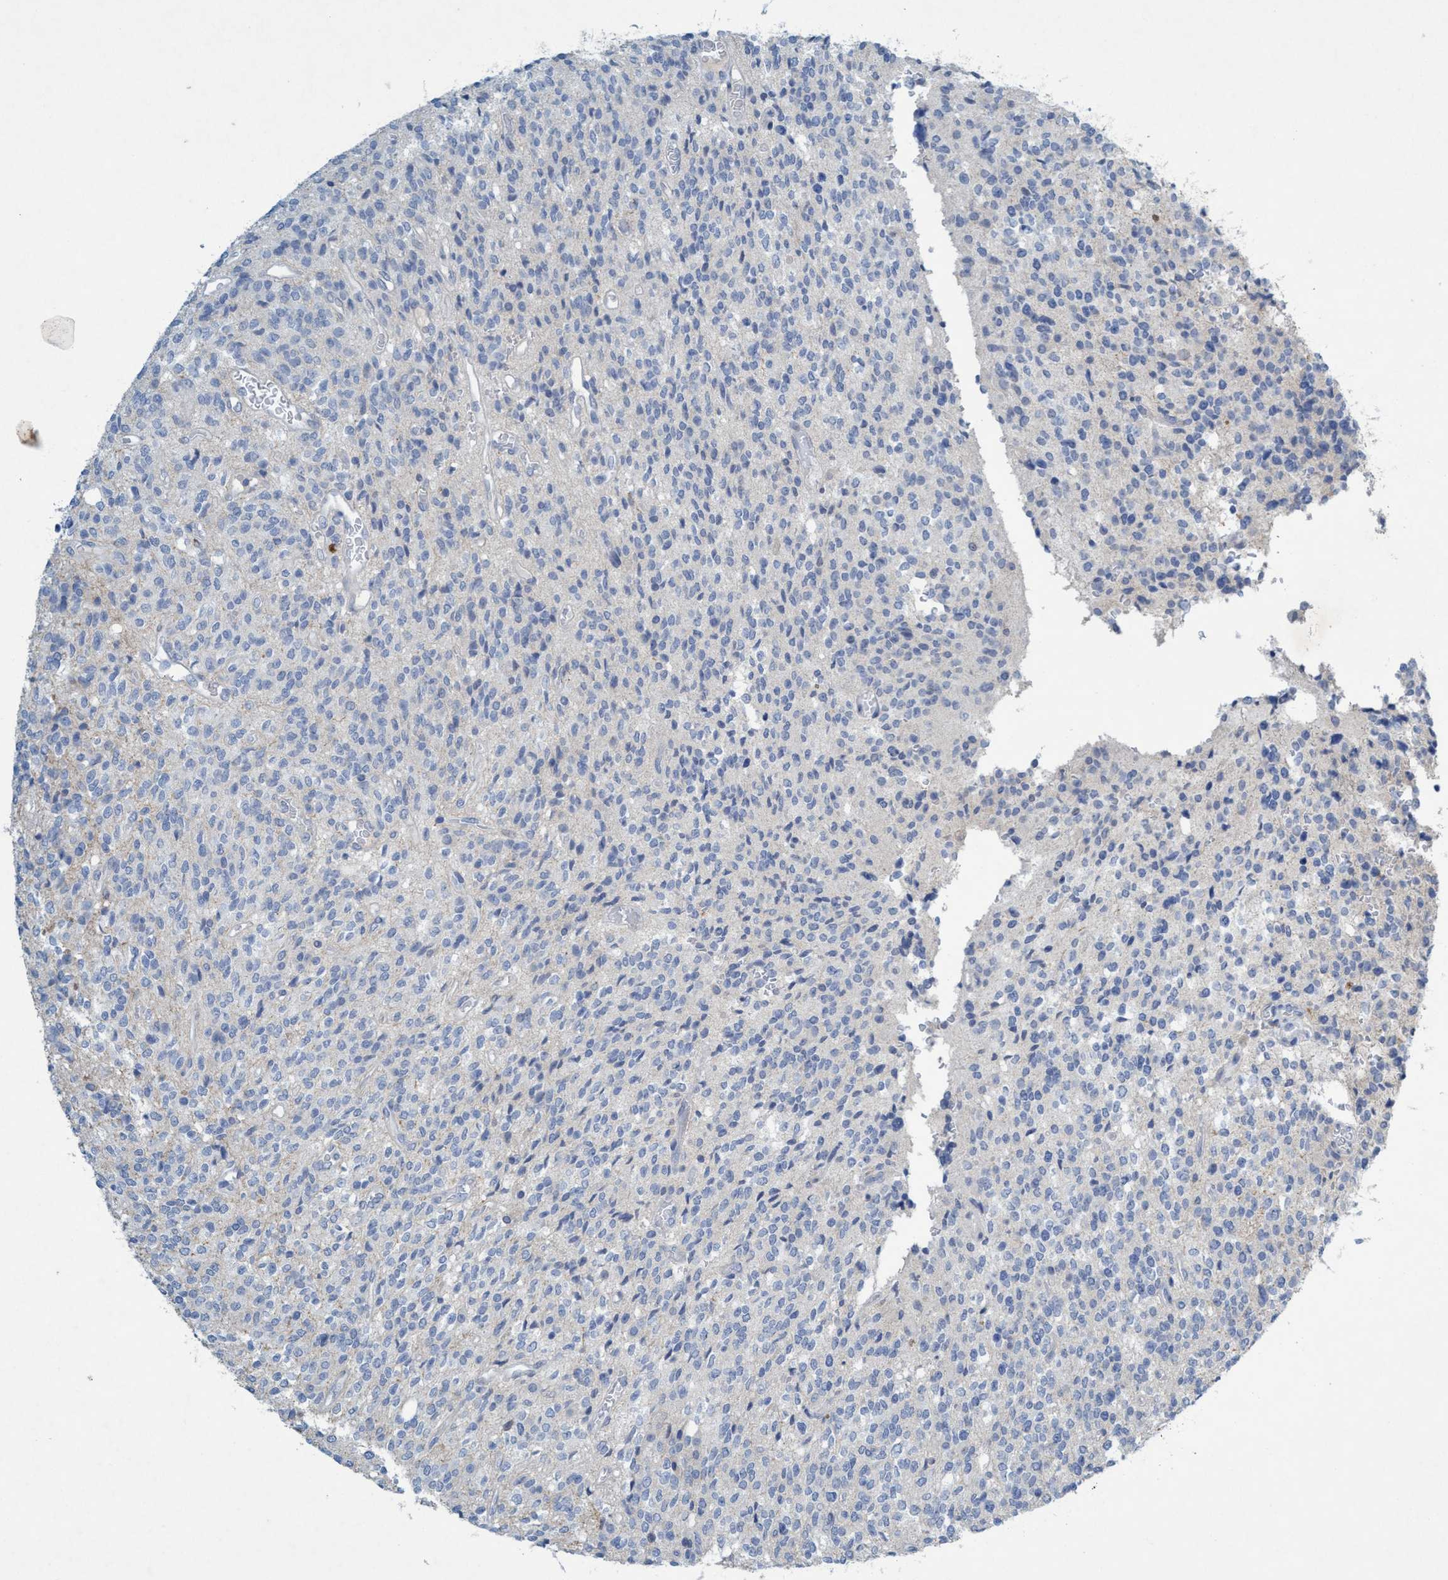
{"staining": {"intensity": "negative", "quantity": "none", "location": "none"}, "tissue": "glioma", "cell_type": "Tumor cells", "image_type": "cancer", "snomed": [{"axis": "morphology", "description": "Glioma, malignant, High grade"}, {"axis": "topography", "description": "Brain"}], "caption": "Immunohistochemistry (IHC) photomicrograph of neoplastic tissue: malignant glioma (high-grade) stained with DAB reveals no significant protein expression in tumor cells.", "gene": "RNF208", "patient": {"sex": "male", "age": 34}}